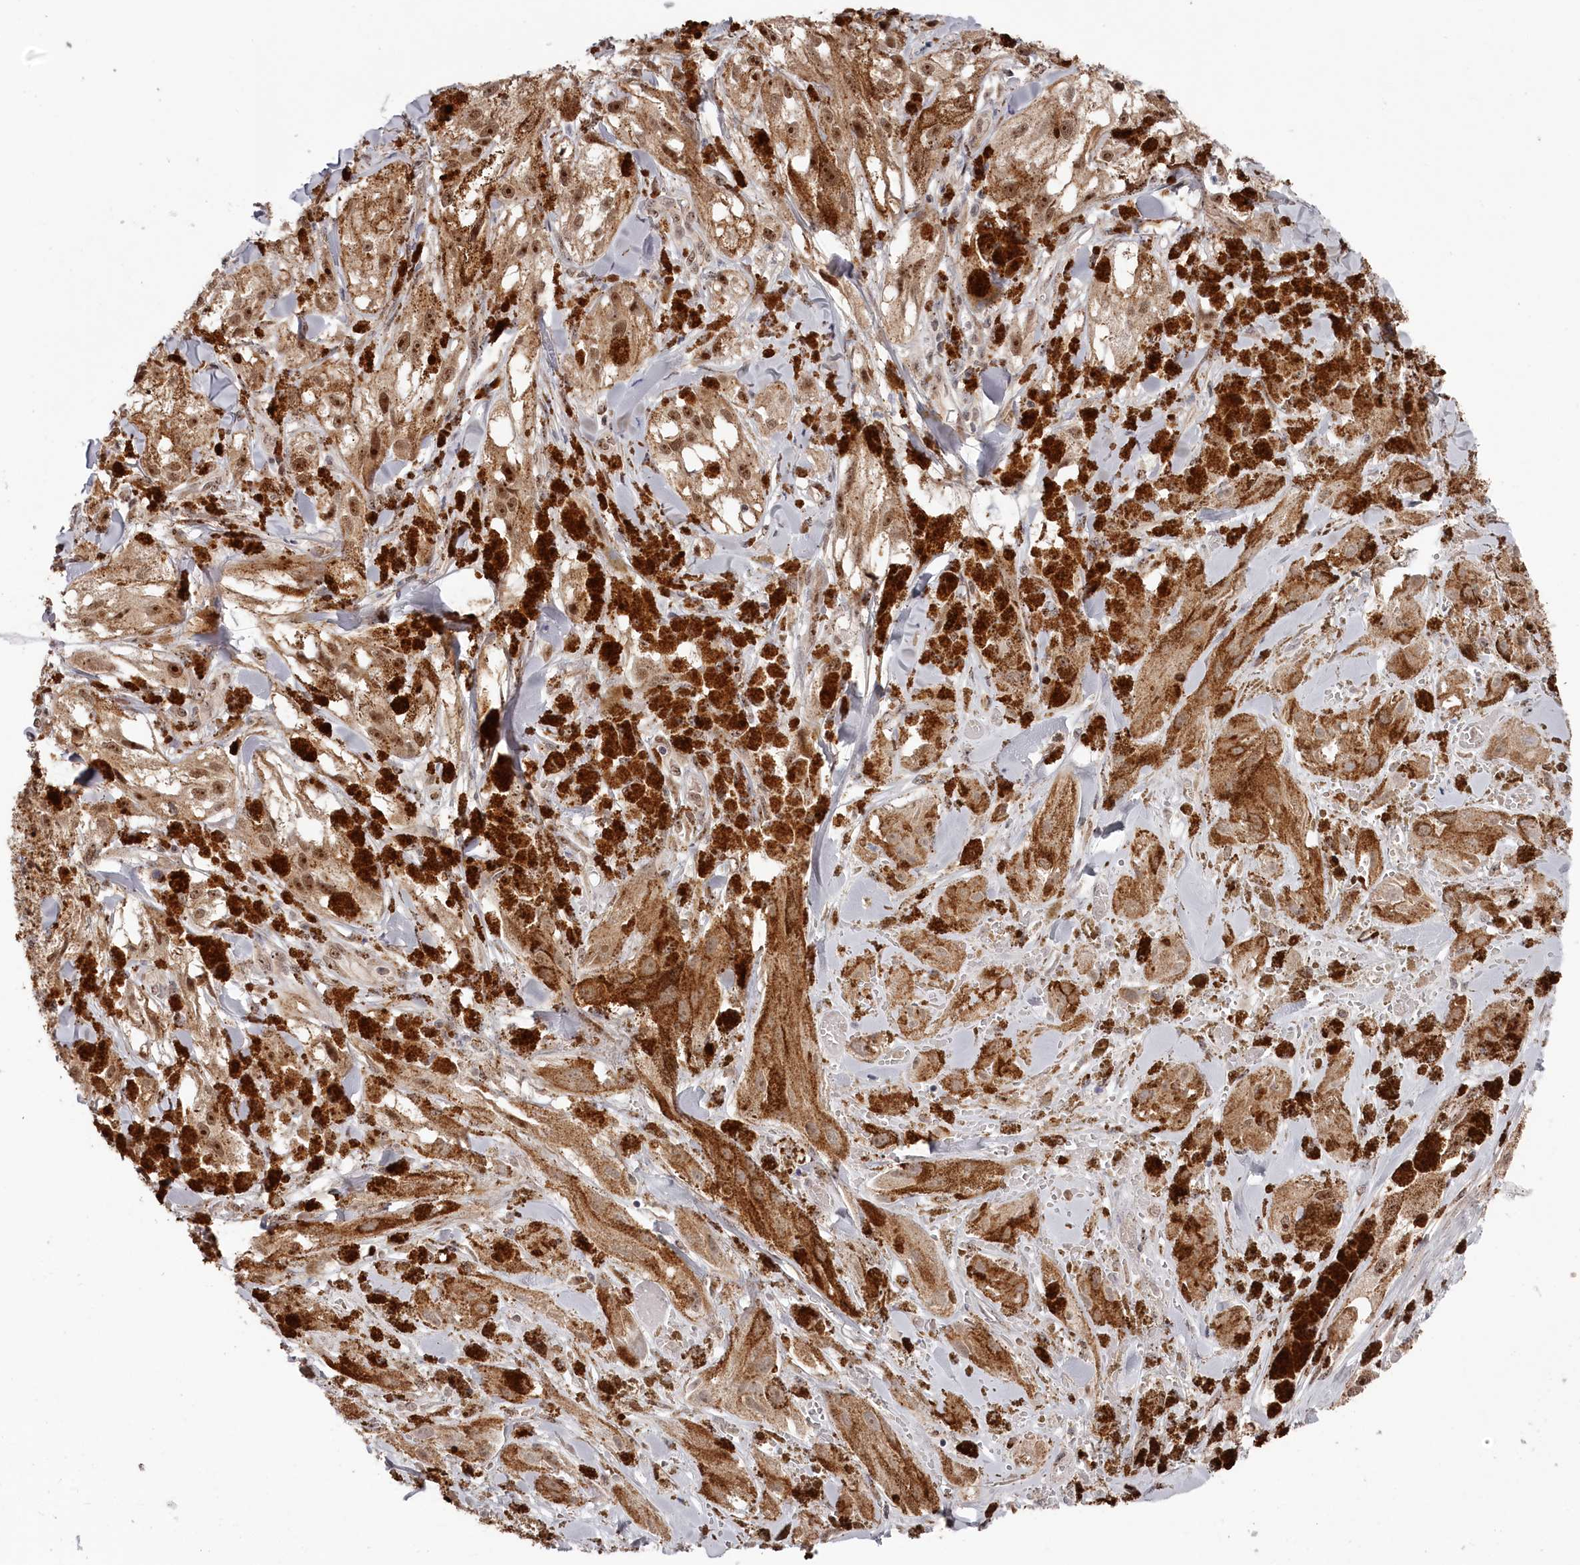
{"staining": {"intensity": "moderate", "quantity": ">75%", "location": "cytoplasmic/membranous,nuclear"}, "tissue": "melanoma", "cell_type": "Tumor cells", "image_type": "cancer", "snomed": [{"axis": "morphology", "description": "Malignant melanoma, NOS"}, {"axis": "topography", "description": "Skin"}], "caption": "Immunohistochemical staining of human melanoma displays medium levels of moderate cytoplasmic/membranous and nuclear positivity in approximately >75% of tumor cells.", "gene": "EXOSC1", "patient": {"sex": "male", "age": 88}}